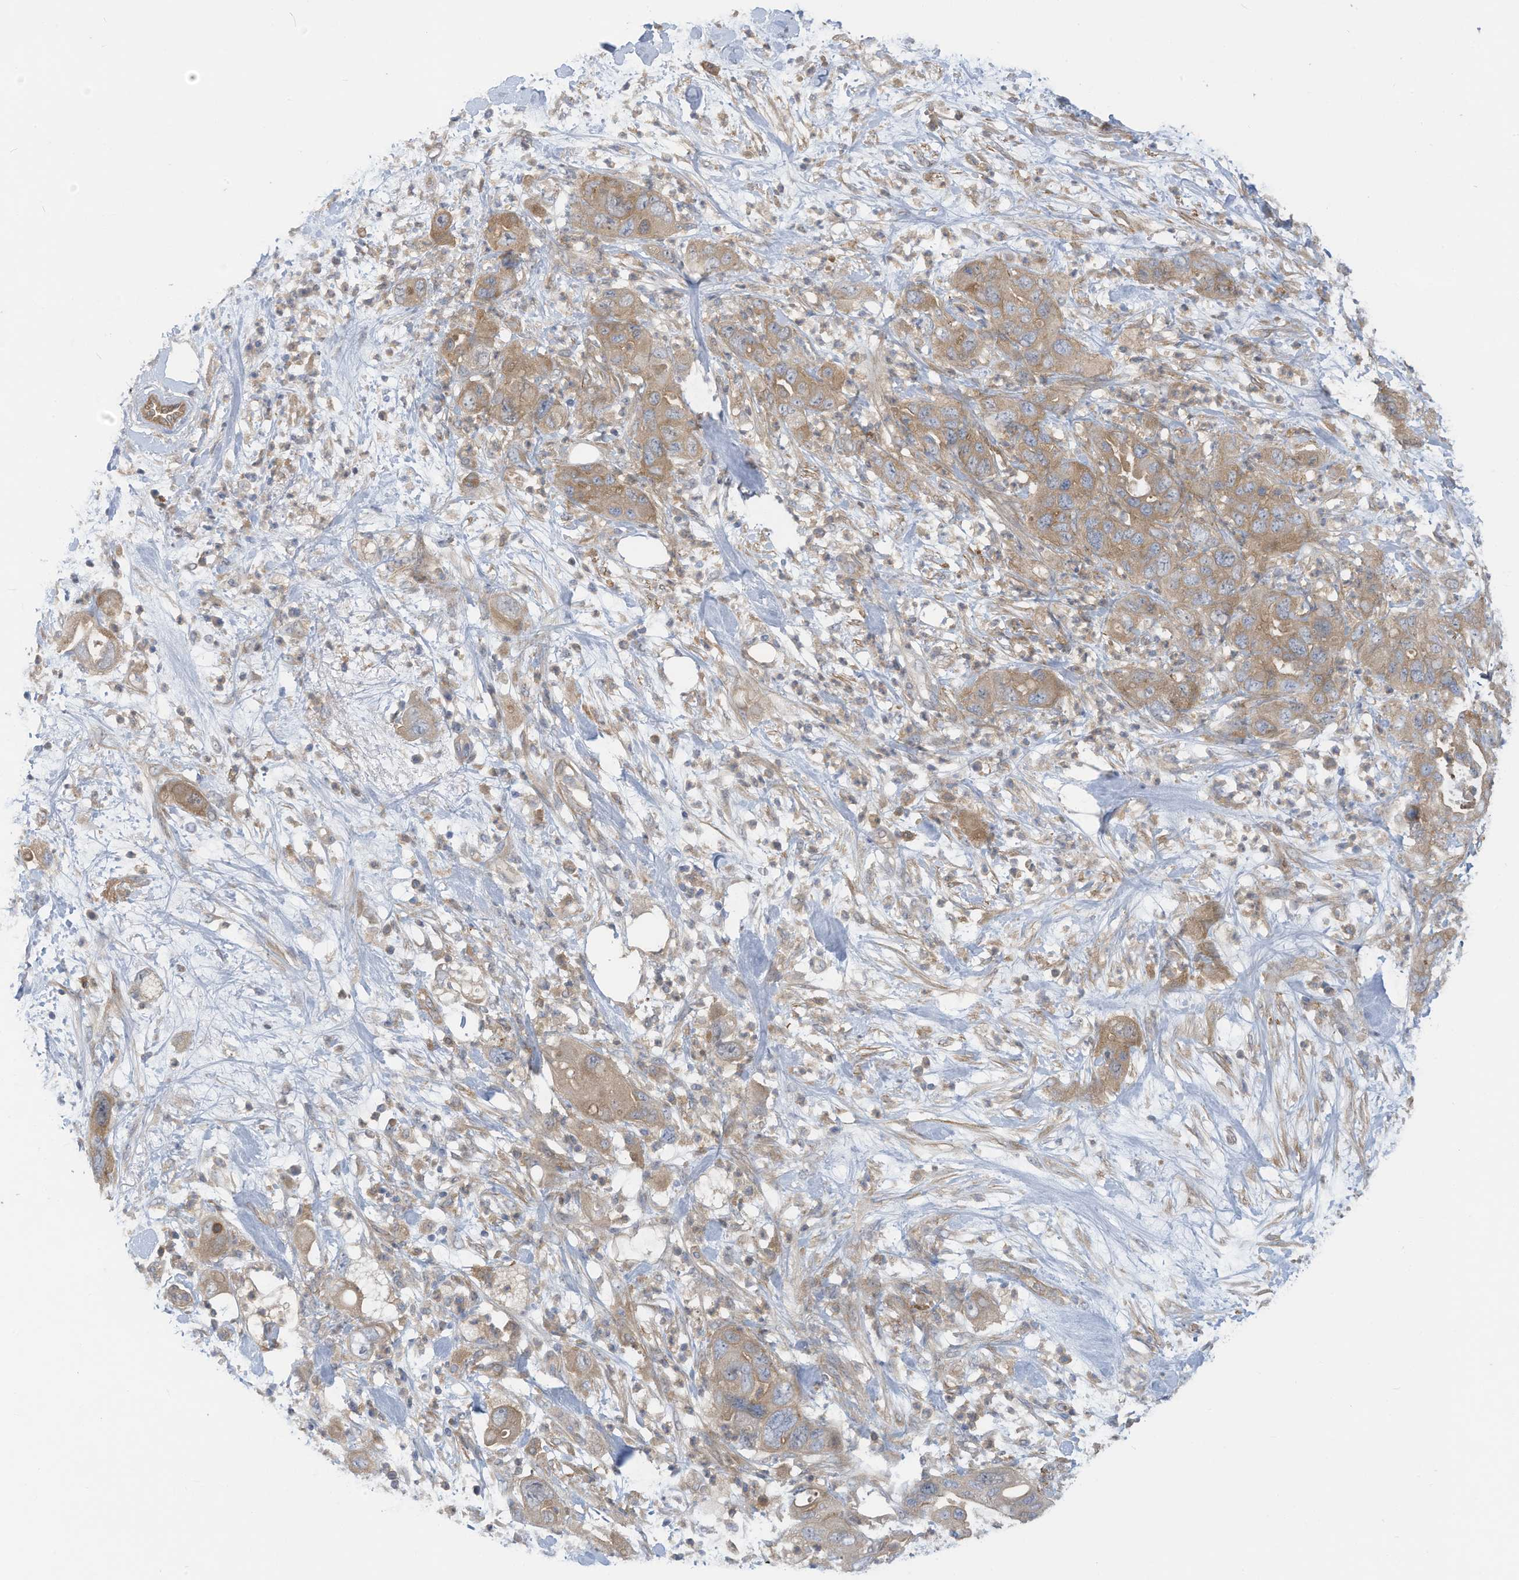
{"staining": {"intensity": "moderate", "quantity": ">75%", "location": "cytoplasmic/membranous"}, "tissue": "pancreatic cancer", "cell_type": "Tumor cells", "image_type": "cancer", "snomed": [{"axis": "morphology", "description": "Adenocarcinoma, NOS"}, {"axis": "topography", "description": "Pancreas"}], "caption": "Immunohistochemical staining of human adenocarcinoma (pancreatic) reveals medium levels of moderate cytoplasmic/membranous protein staining in approximately >75% of tumor cells.", "gene": "ADI1", "patient": {"sex": "female", "age": 71}}